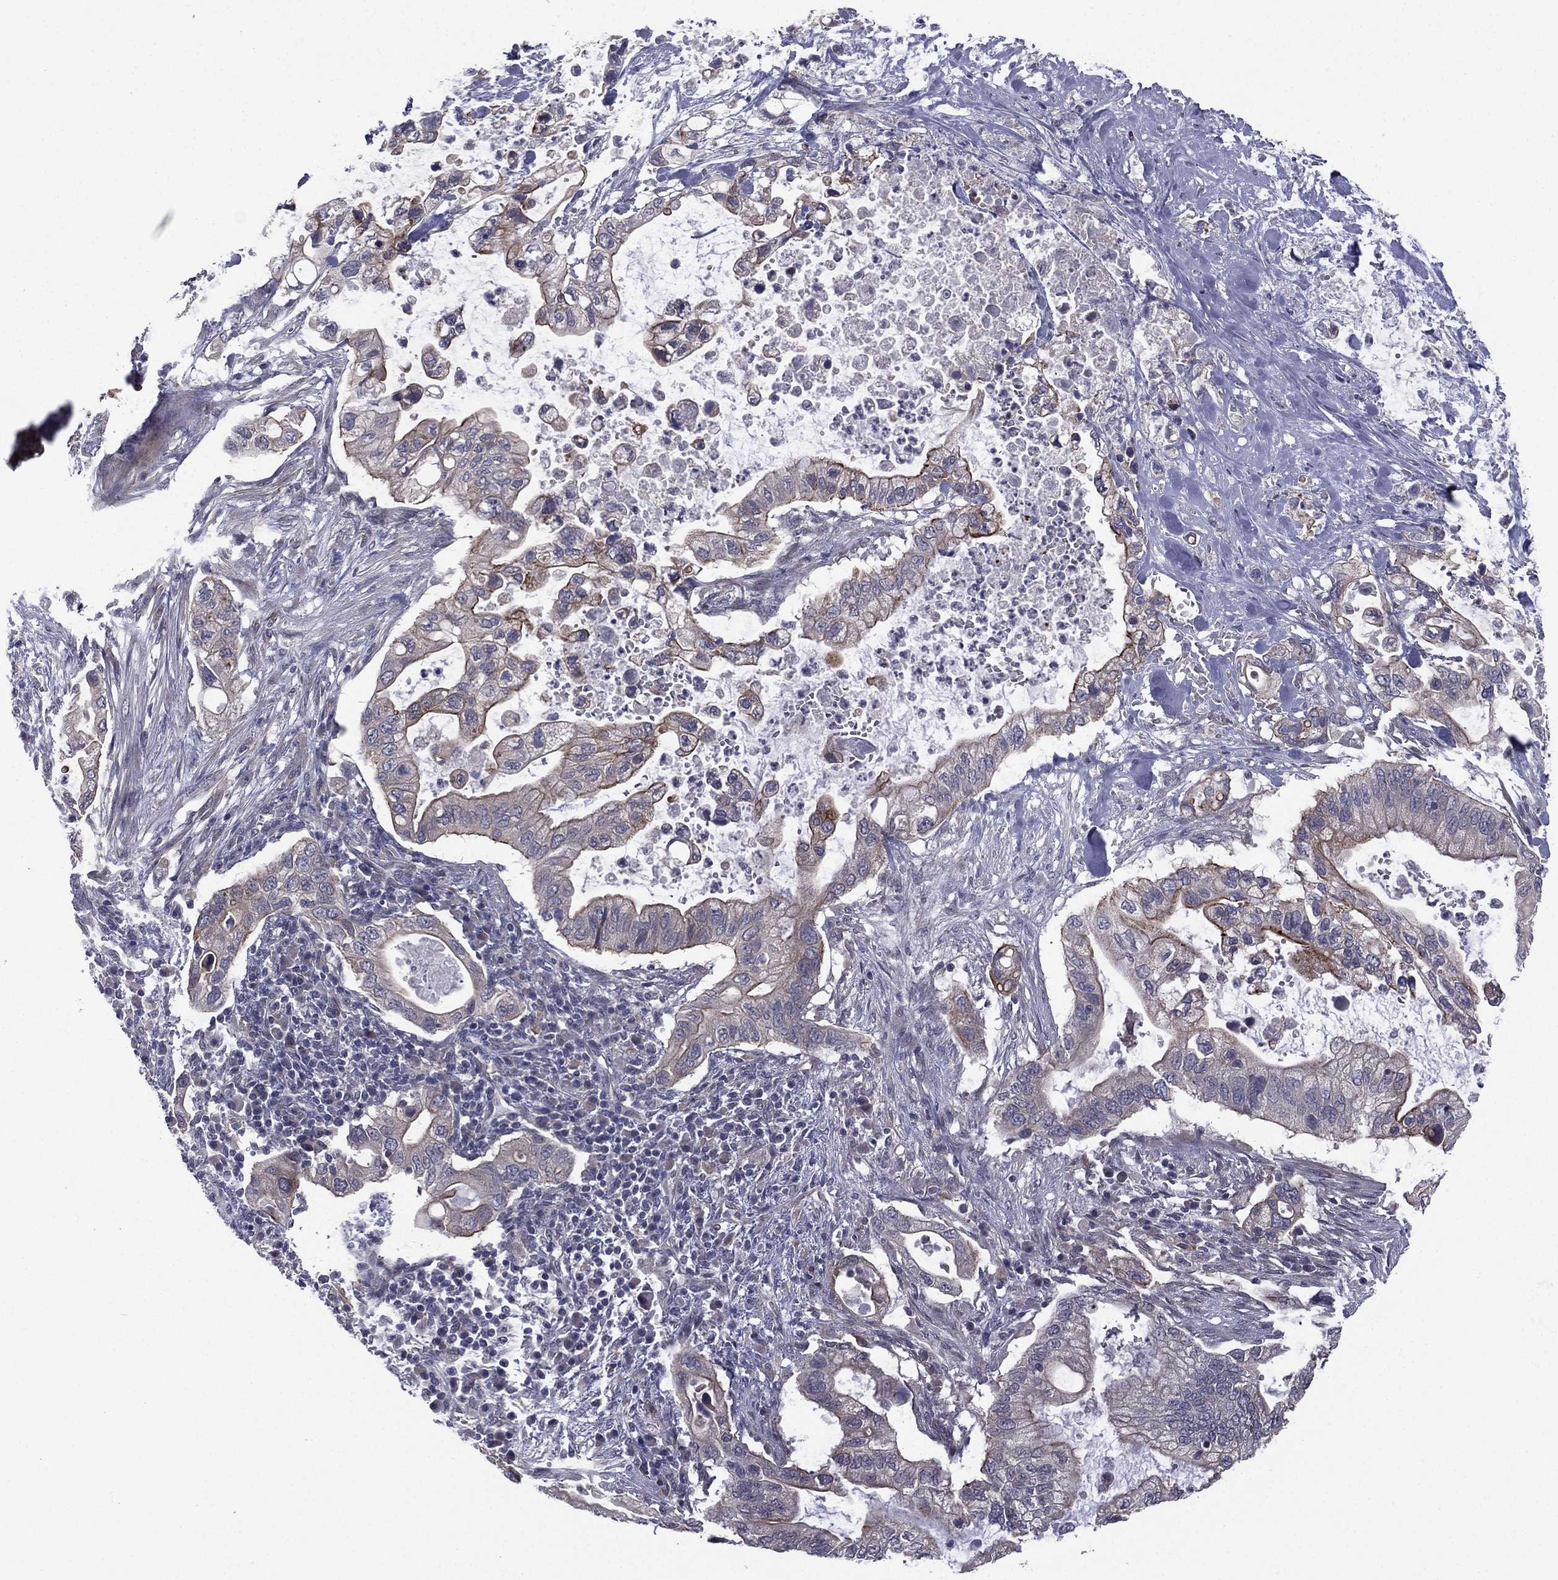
{"staining": {"intensity": "moderate", "quantity": "<25%", "location": "cytoplasmic/membranous"}, "tissue": "pancreatic cancer", "cell_type": "Tumor cells", "image_type": "cancer", "snomed": [{"axis": "morphology", "description": "Adenocarcinoma, NOS"}, {"axis": "topography", "description": "Pancreas"}], "caption": "Moderate cytoplasmic/membranous positivity for a protein is appreciated in approximately <25% of tumor cells of pancreatic adenocarcinoma using immunohistochemistry.", "gene": "ACTRT2", "patient": {"sex": "female", "age": 72}}